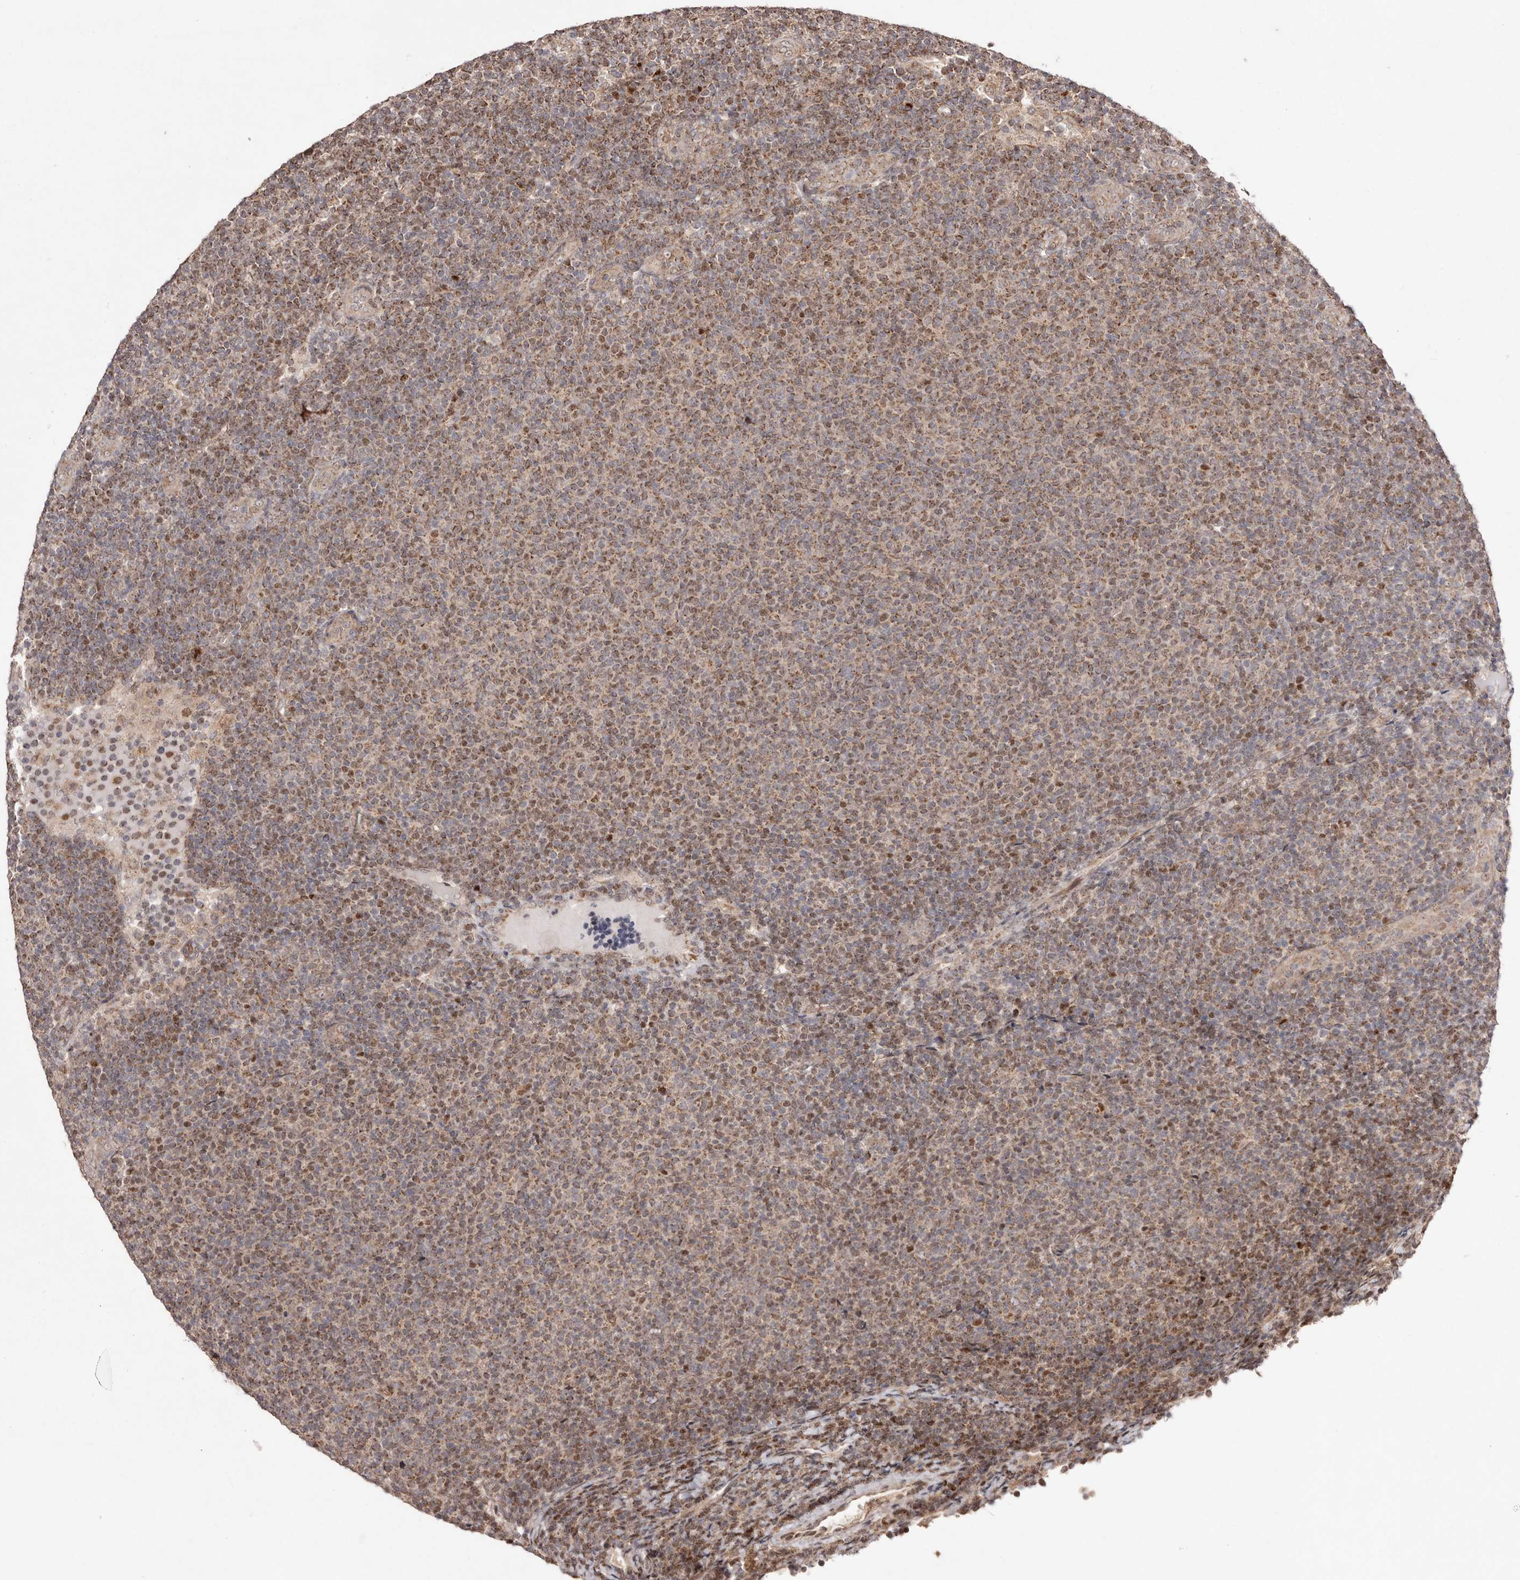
{"staining": {"intensity": "moderate", "quantity": ">75%", "location": "cytoplasmic/membranous"}, "tissue": "lymphoma", "cell_type": "Tumor cells", "image_type": "cancer", "snomed": [{"axis": "morphology", "description": "Malignant lymphoma, non-Hodgkin's type, Low grade"}, {"axis": "topography", "description": "Lymph node"}], "caption": "About >75% of tumor cells in malignant lymphoma, non-Hodgkin's type (low-grade) exhibit moderate cytoplasmic/membranous protein staining as visualized by brown immunohistochemical staining.", "gene": "EGR3", "patient": {"sex": "male", "age": 66}}